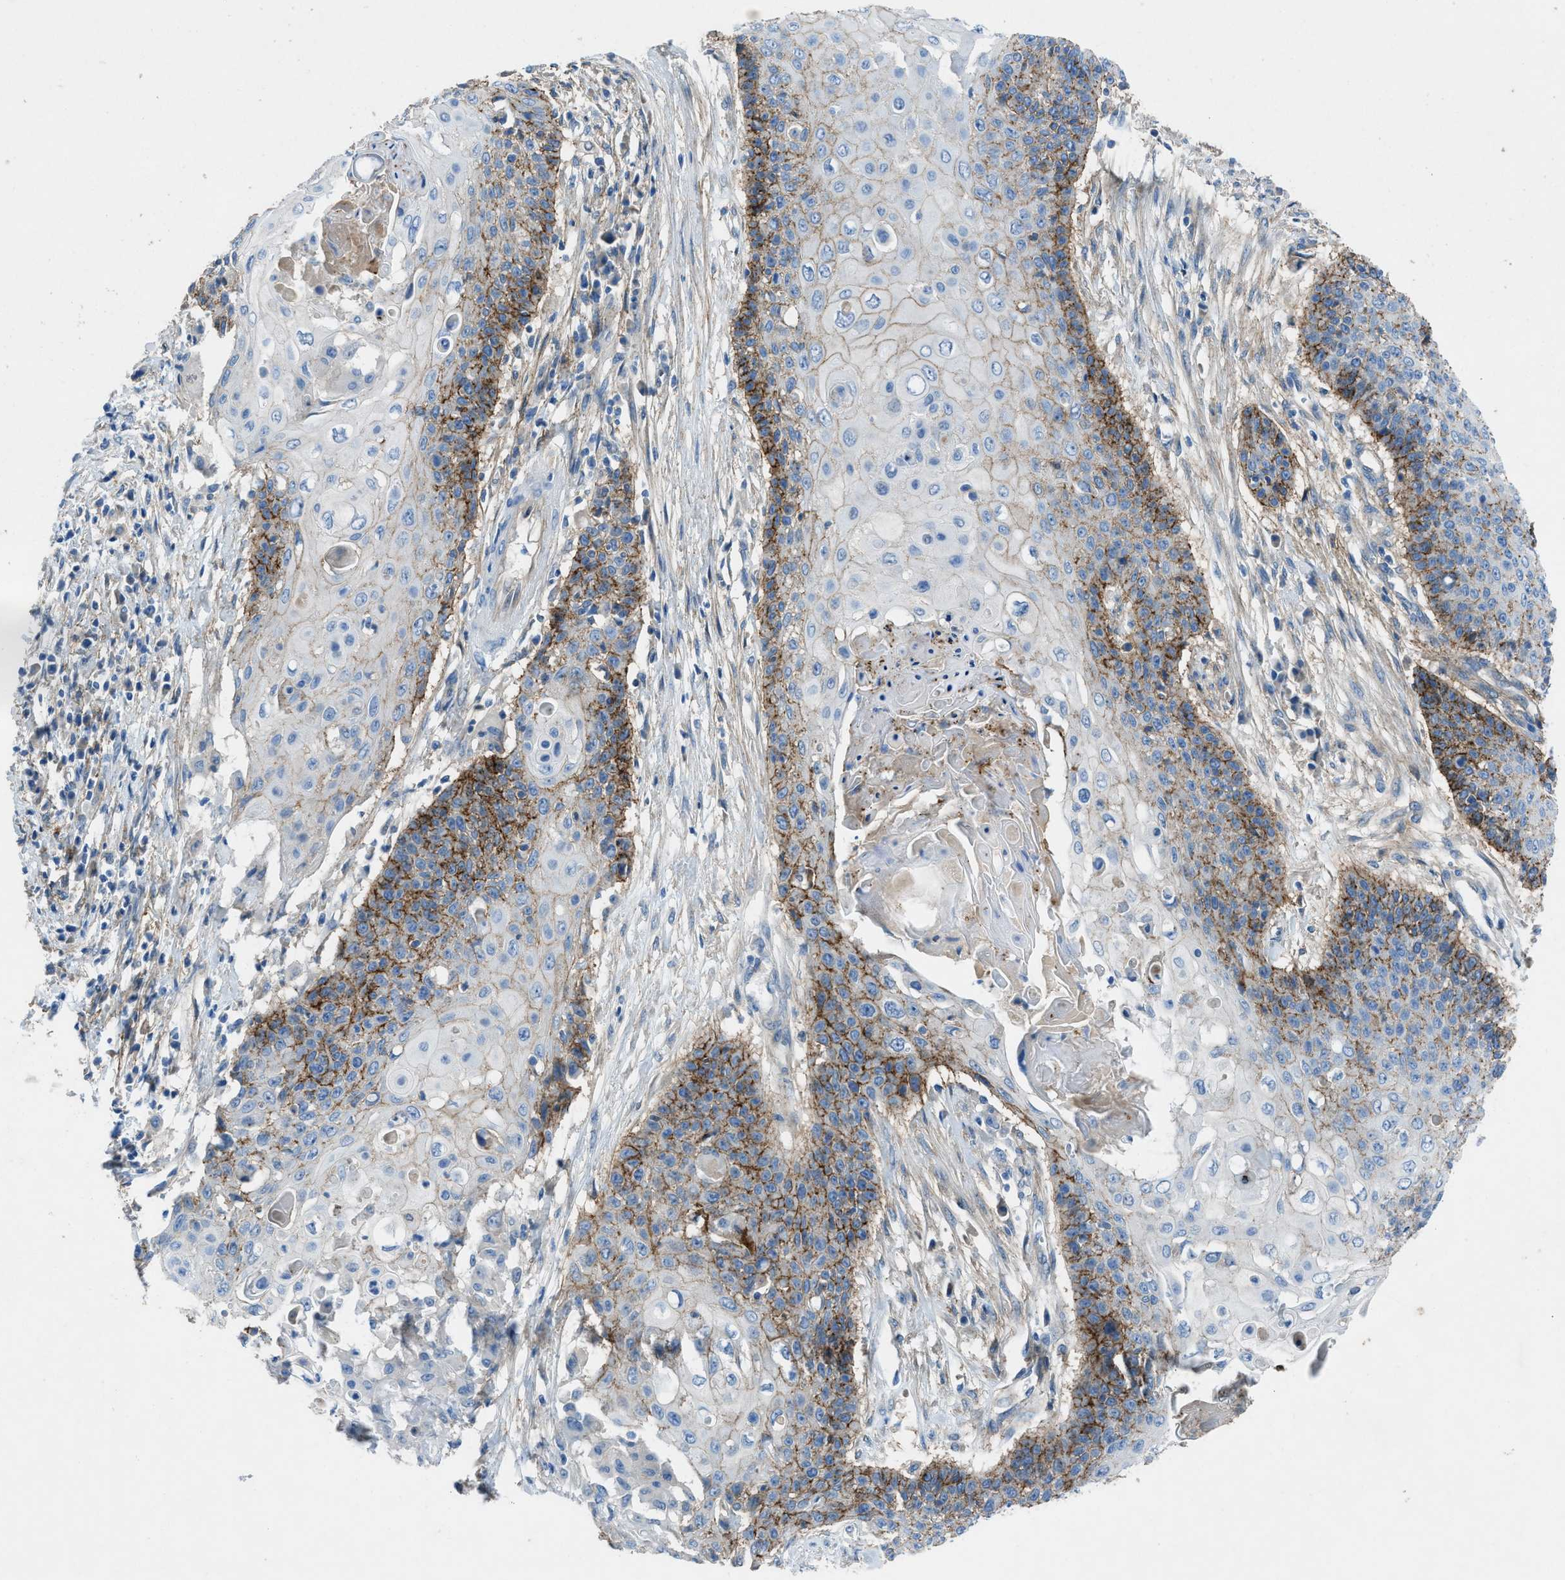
{"staining": {"intensity": "moderate", "quantity": "25%-75%", "location": "cytoplasmic/membranous"}, "tissue": "cervical cancer", "cell_type": "Tumor cells", "image_type": "cancer", "snomed": [{"axis": "morphology", "description": "Squamous cell carcinoma, NOS"}, {"axis": "topography", "description": "Cervix"}], "caption": "IHC (DAB (3,3'-diaminobenzidine)) staining of squamous cell carcinoma (cervical) demonstrates moderate cytoplasmic/membranous protein positivity in approximately 25%-75% of tumor cells. (DAB = brown stain, brightfield microscopy at high magnification).", "gene": "PTGFRN", "patient": {"sex": "female", "age": 39}}